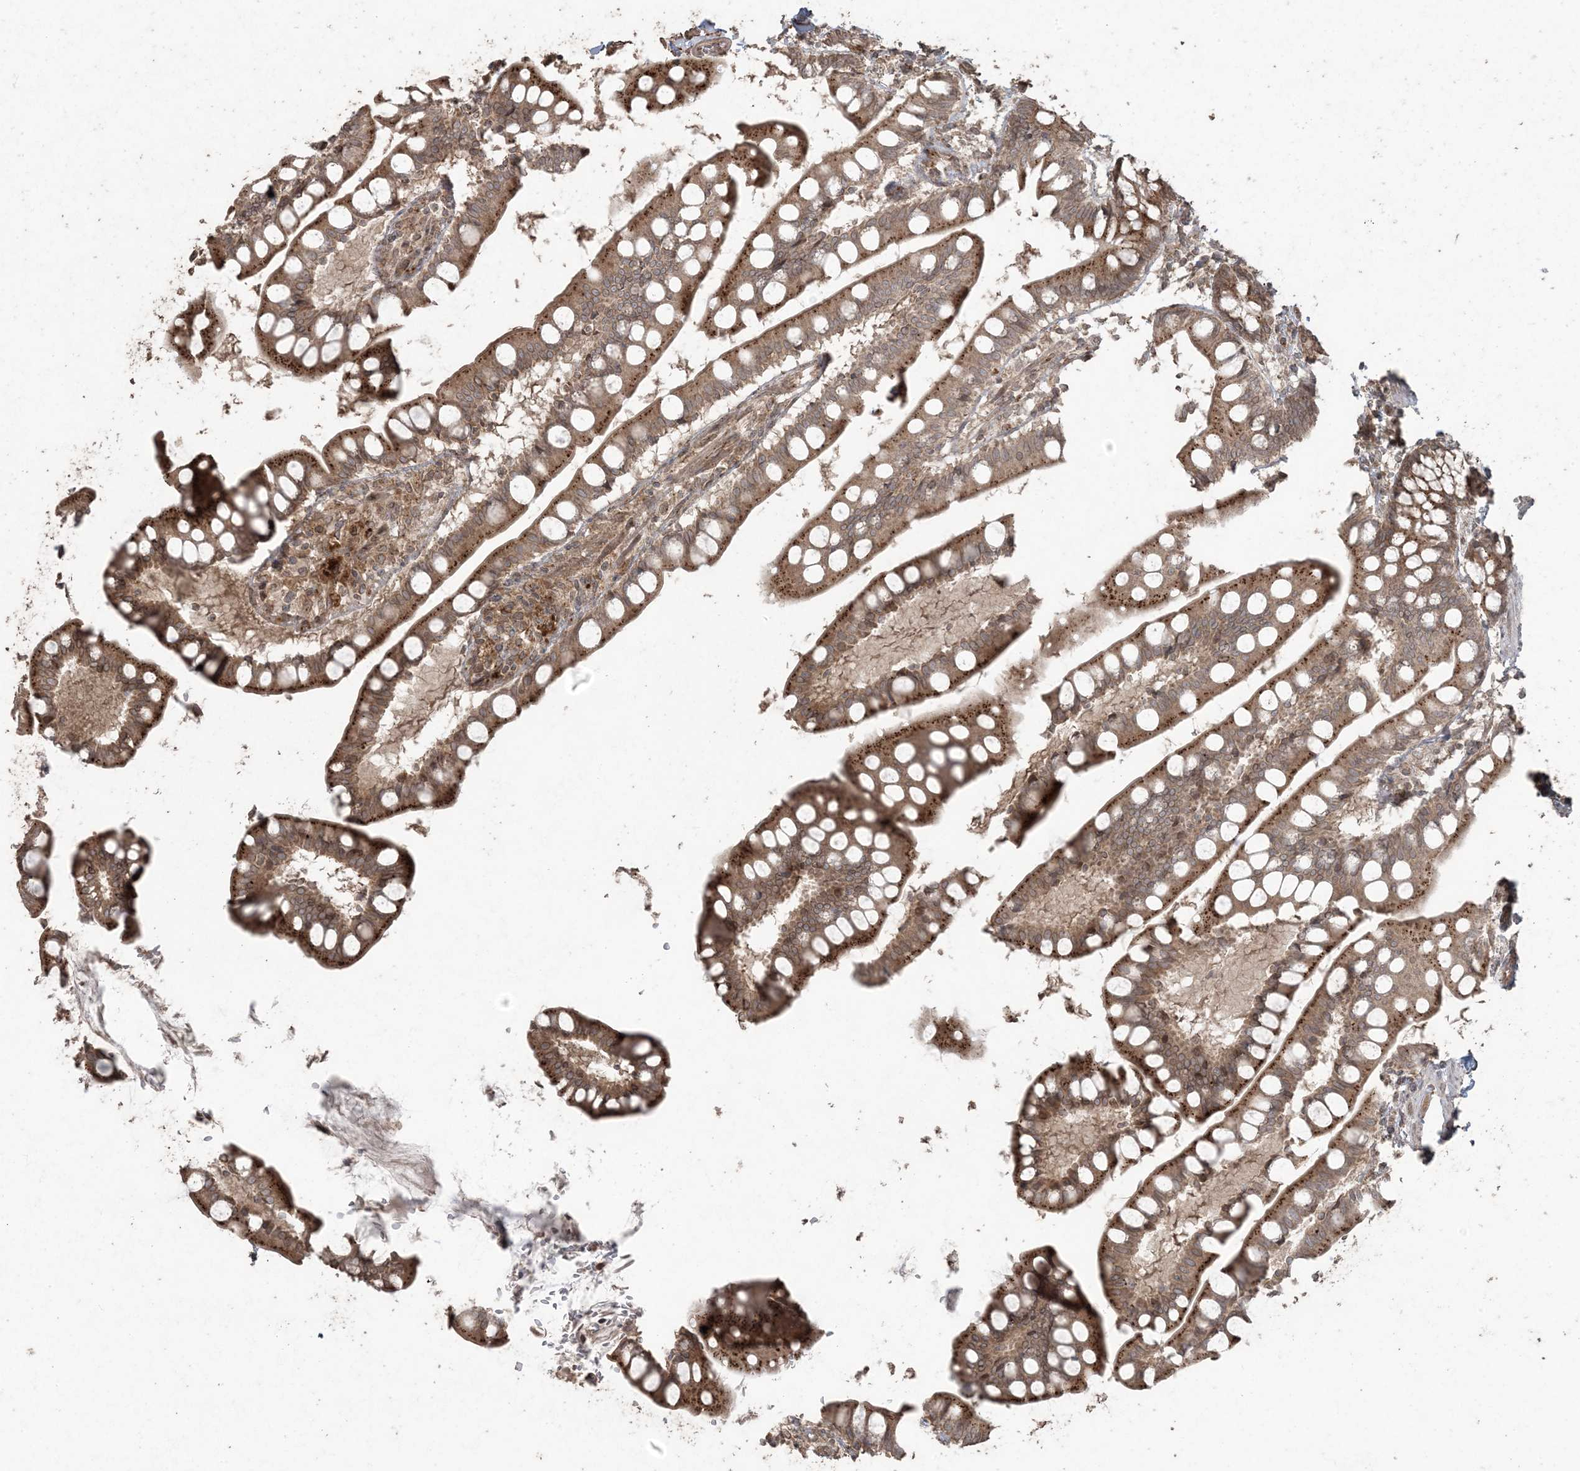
{"staining": {"intensity": "strong", "quantity": ">75%", "location": "cytoplasmic/membranous"}, "tissue": "small intestine", "cell_type": "Glandular cells", "image_type": "normal", "snomed": [{"axis": "morphology", "description": "Normal tissue, NOS"}, {"axis": "topography", "description": "Small intestine"}], "caption": "A photomicrograph showing strong cytoplasmic/membranous staining in approximately >75% of glandular cells in benign small intestine, as visualized by brown immunohistochemical staining.", "gene": "DDX19B", "patient": {"sex": "male", "age": 52}}